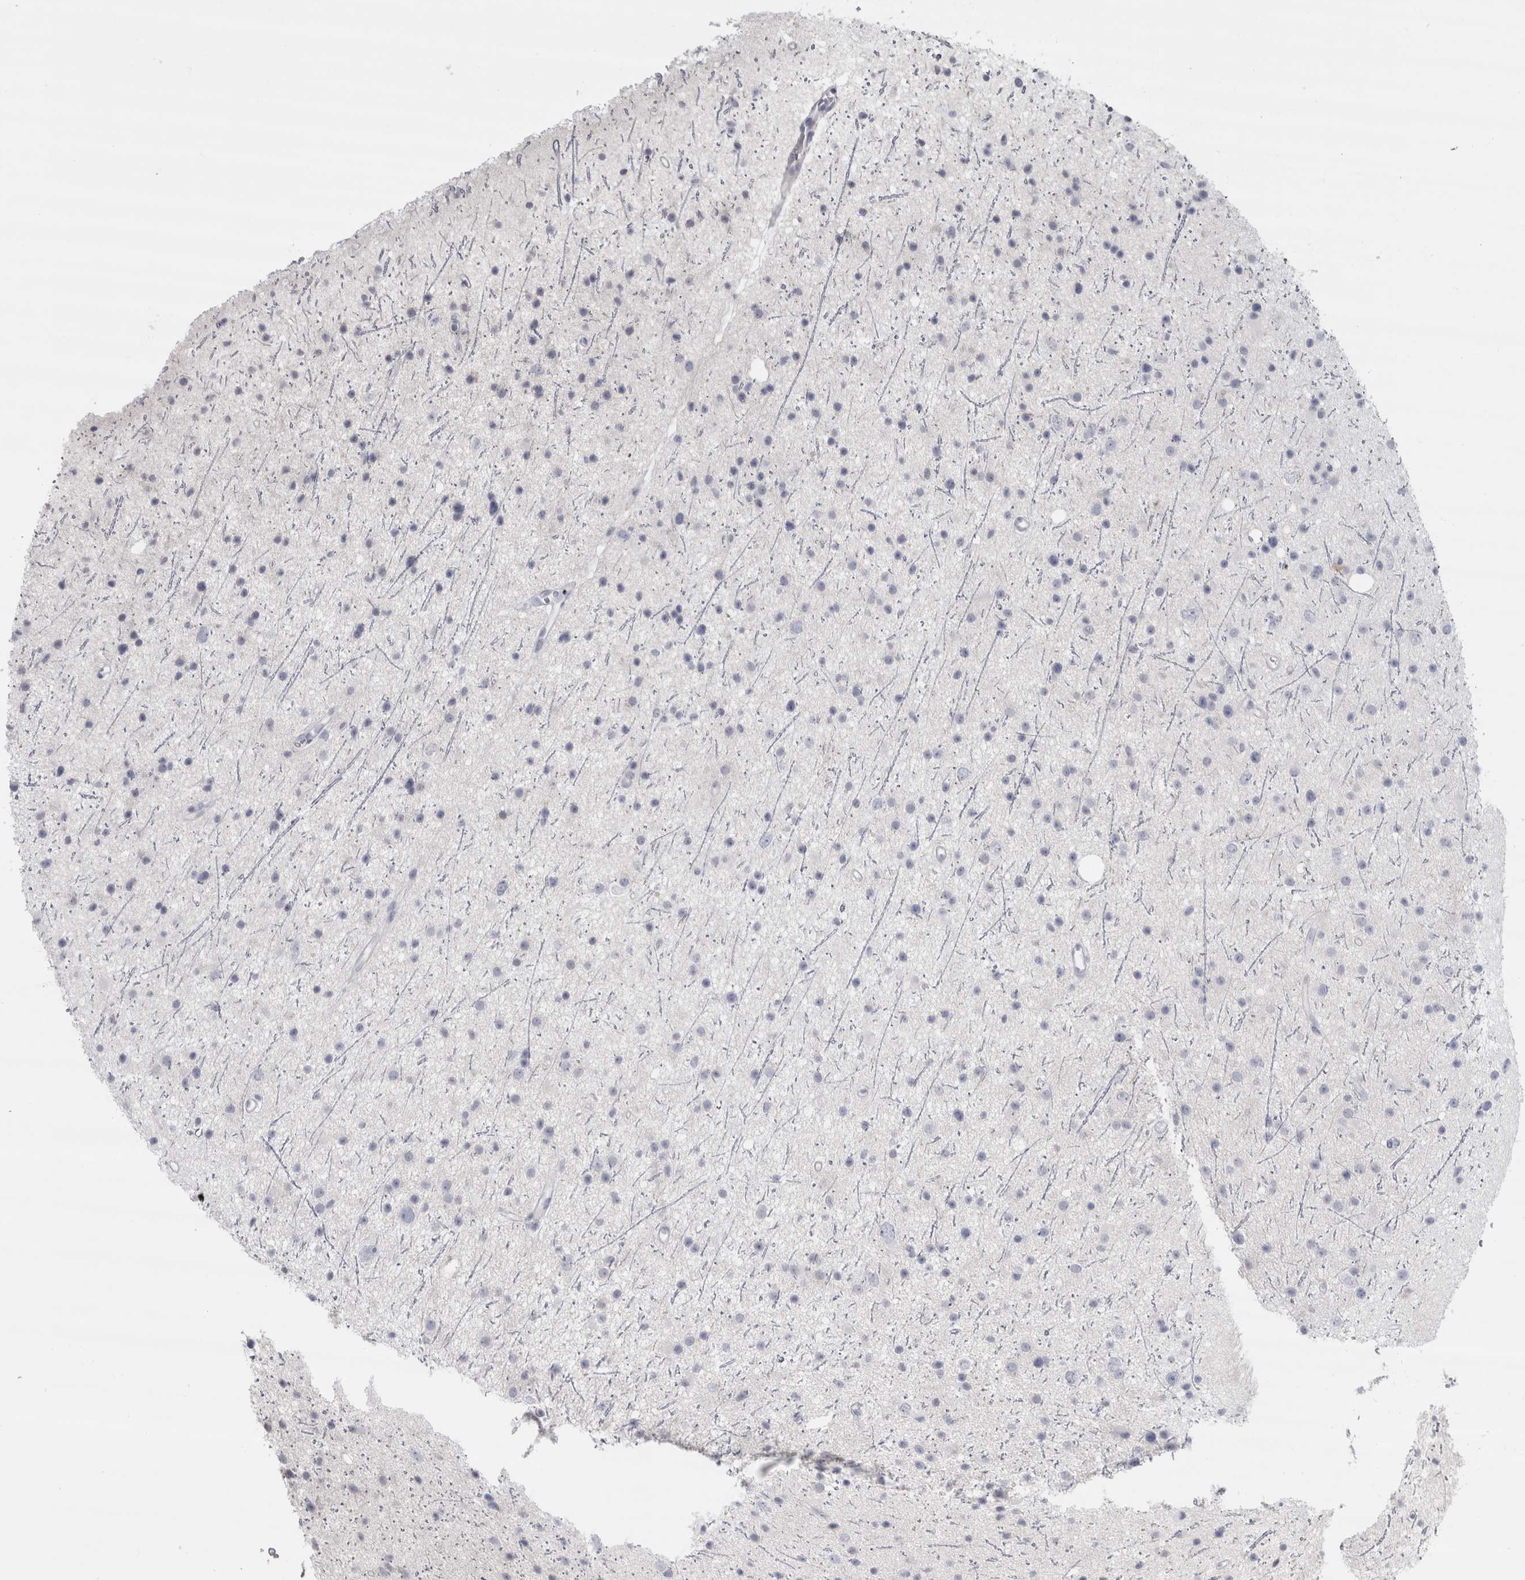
{"staining": {"intensity": "negative", "quantity": "none", "location": "none"}, "tissue": "glioma", "cell_type": "Tumor cells", "image_type": "cancer", "snomed": [{"axis": "morphology", "description": "Glioma, malignant, Low grade"}, {"axis": "topography", "description": "Cerebral cortex"}], "caption": "This is an immunohistochemistry photomicrograph of human glioma. There is no staining in tumor cells.", "gene": "CDH17", "patient": {"sex": "female", "age": 39}}